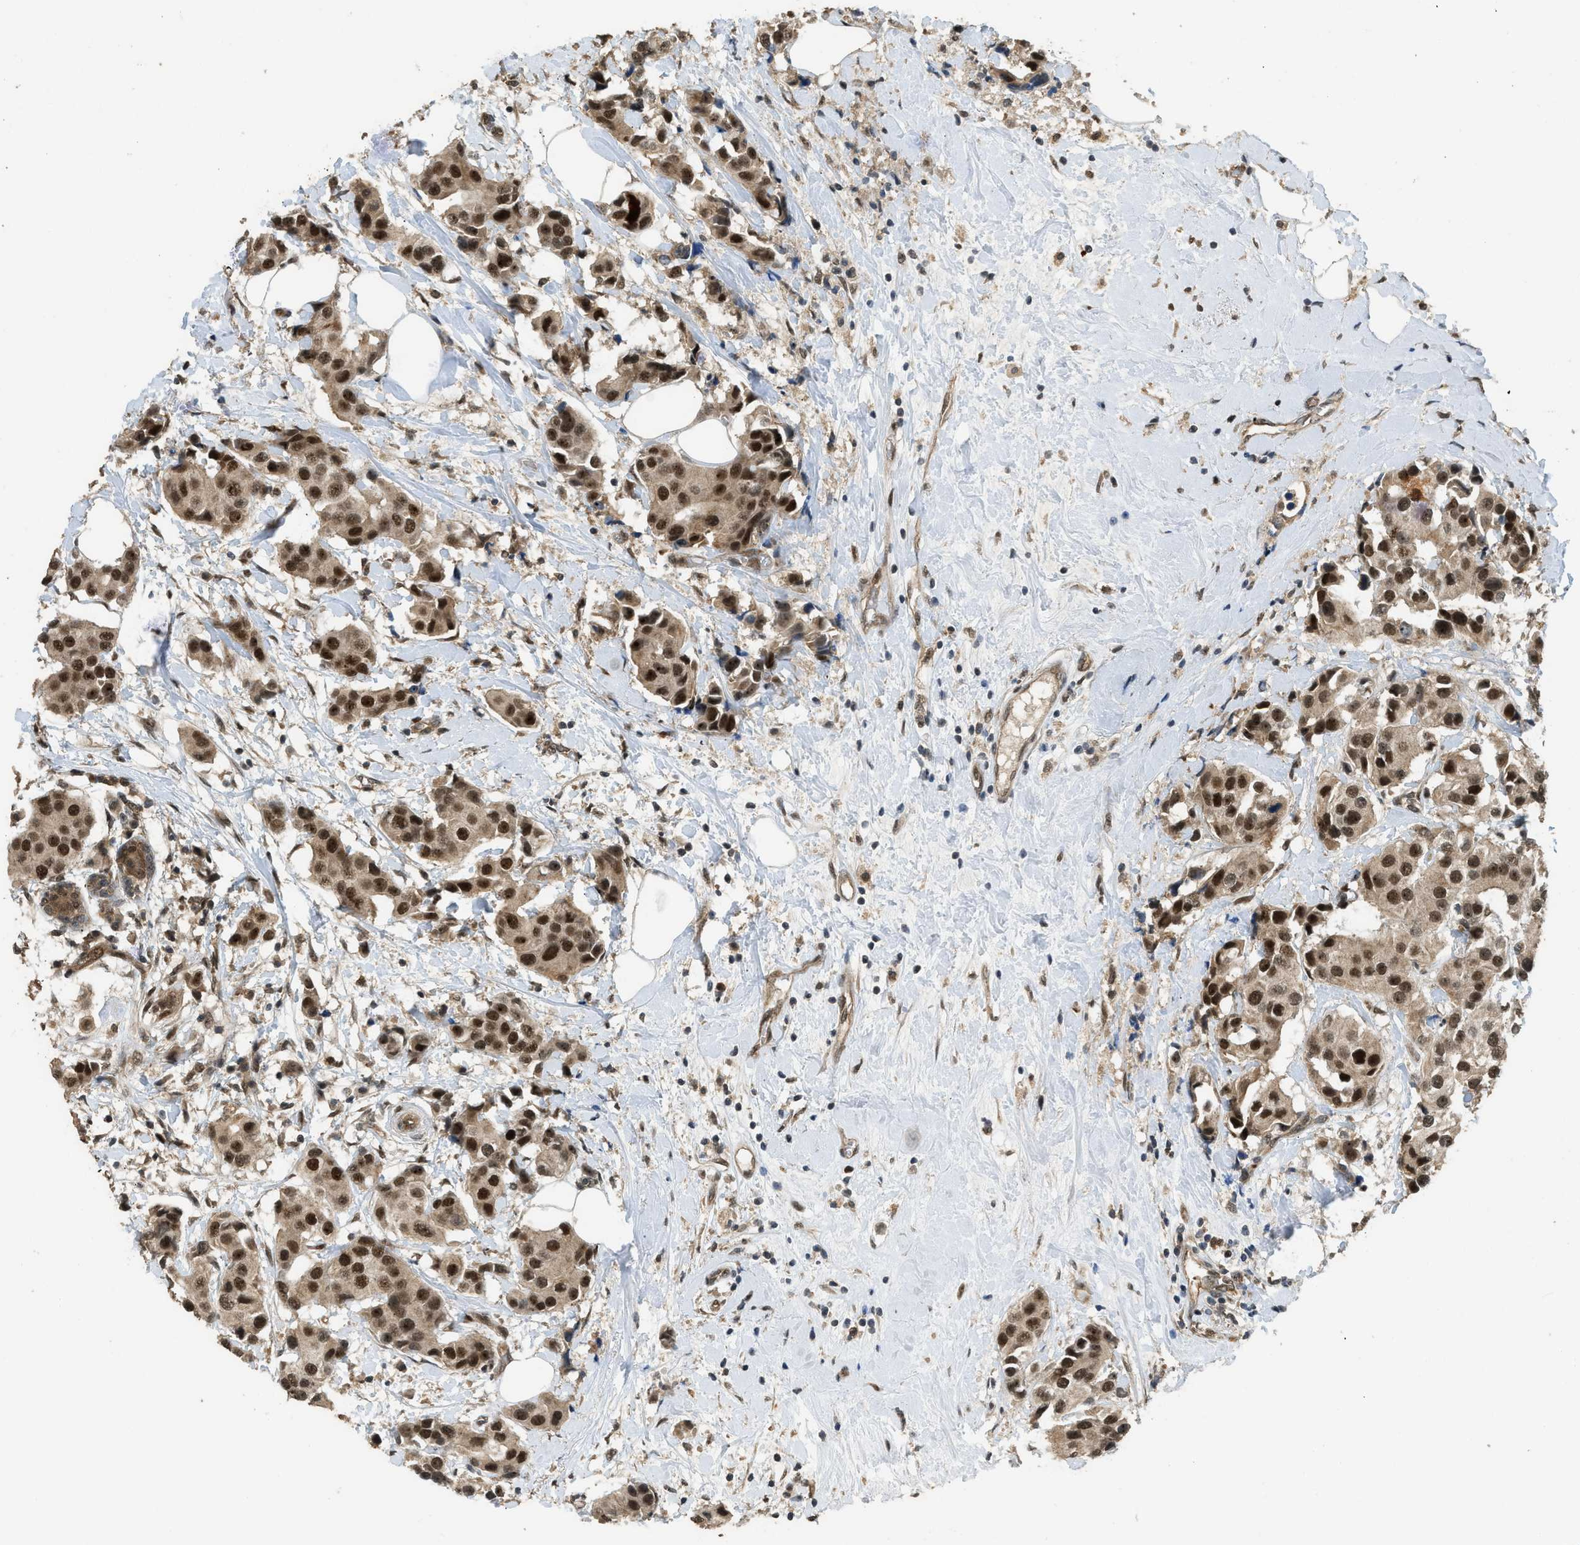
{"staining": {"intensity": "strong", "quantity": ">75%", "location": "cytoplasmic/membranous,nuclear"}, "tissue": "breast cancer", "cell_type": "Tumor cells", "image_type": "cancer", "snomed": [{"axis": "morphology", "description": "Normal tissue, NOS"}, {"axis": "morphology", "description": "Duct carcinoma"}, {"axis": "topography", "description": "Breast"}], "caption": "Infiltrating ductal carcinoma (breast) stained with DAB immunohistochemistry shows high levels of strong cytoplasmic/membranous and nuclear positivity in approximately >75% of tumor cells.", "gene": "GET1", "patient": {"sex": "female", "age": 39}}